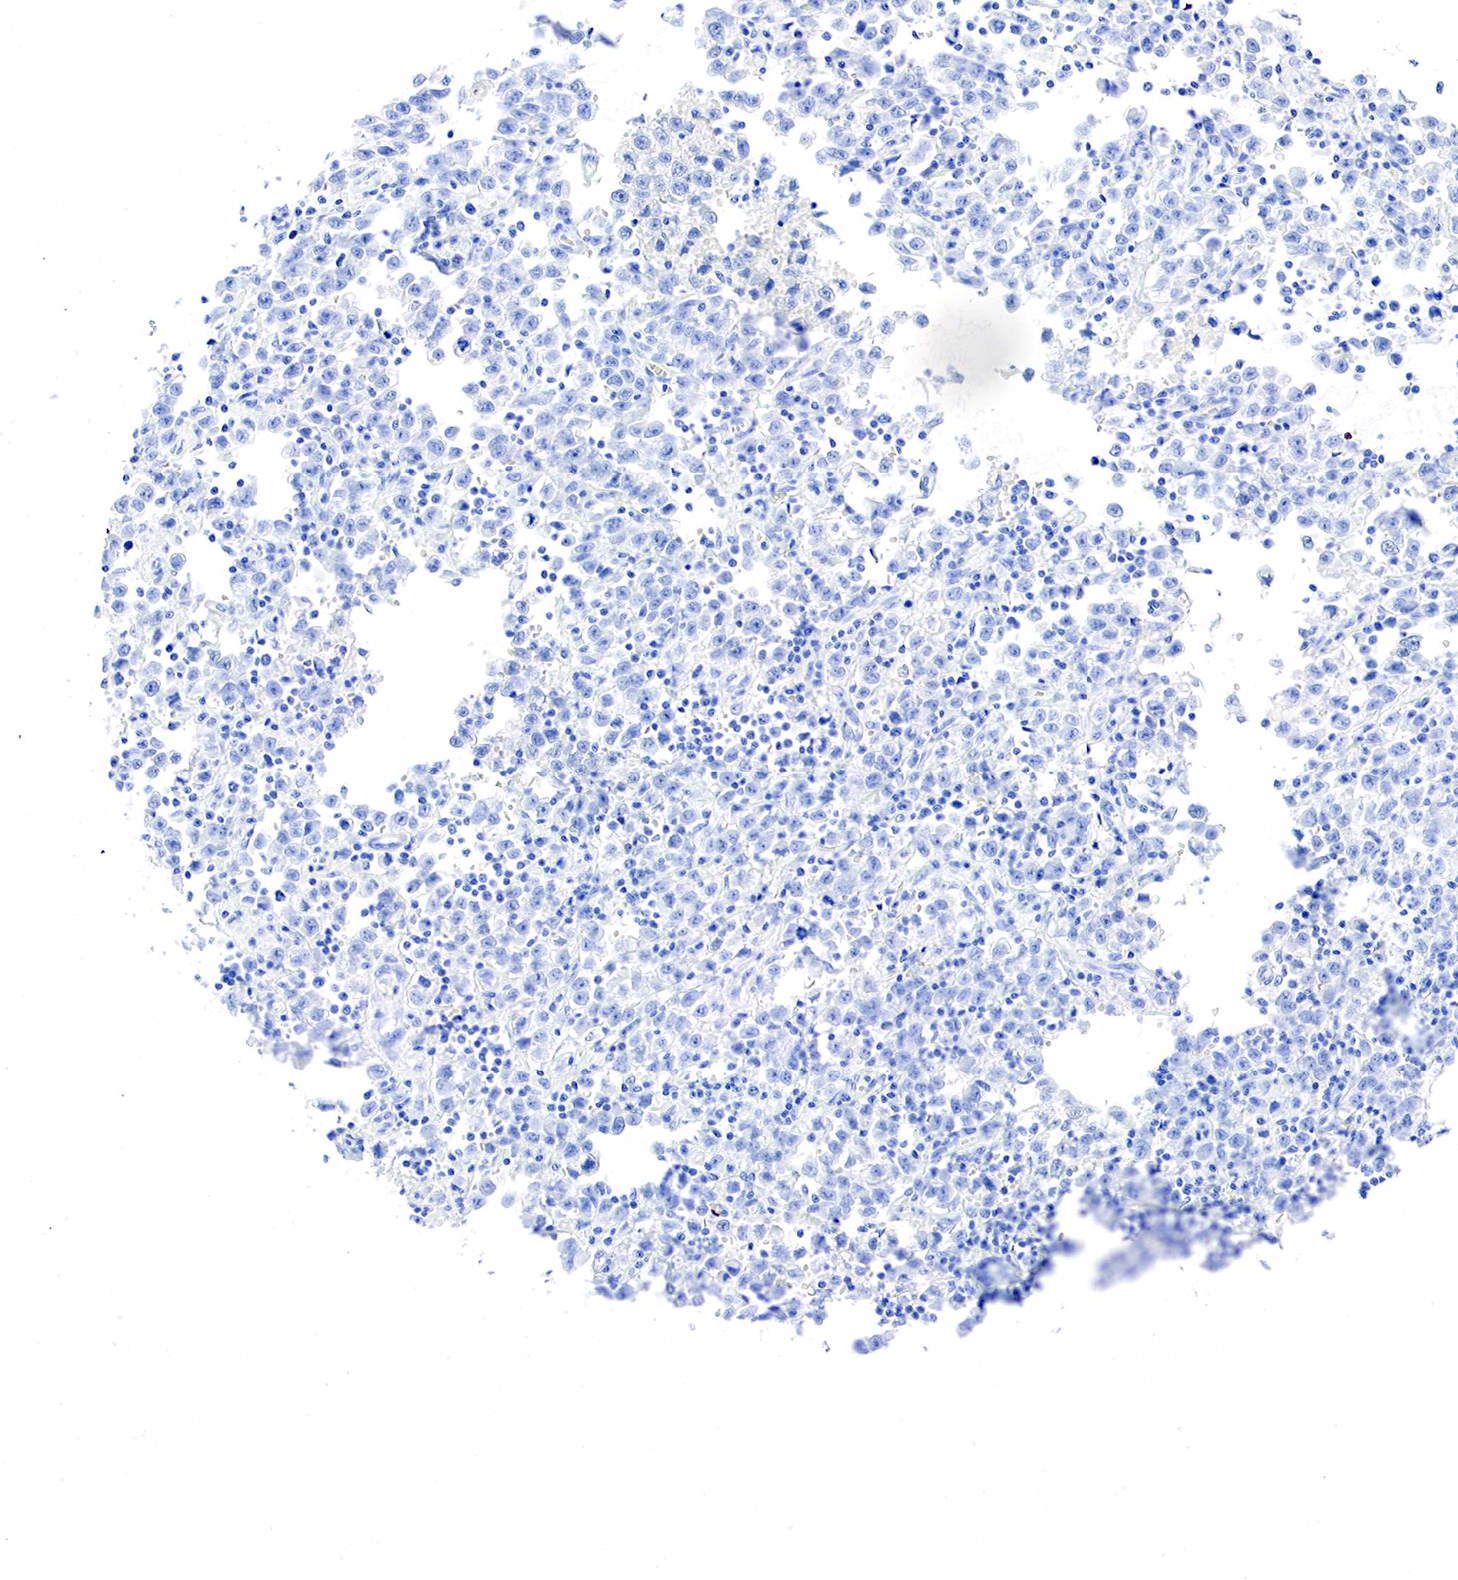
{"staining": {"intensity": "negative", "quantity": "none", "location": "none"}, "tissue": "testis cancer", "cell_type": "Tumor cells", "image_type": "cancer", "snomed": [{"axis": "morphology", "description": "Seminoma, NOS"}, {"axis": "topography", "description": "Testis"}], "caption": "The immunohistochemistry image has no significant staining in tumor cells of seminoma (testis) tissue.", "gene": "KRT18", "patient": {"sex": "male", "age": 35}}